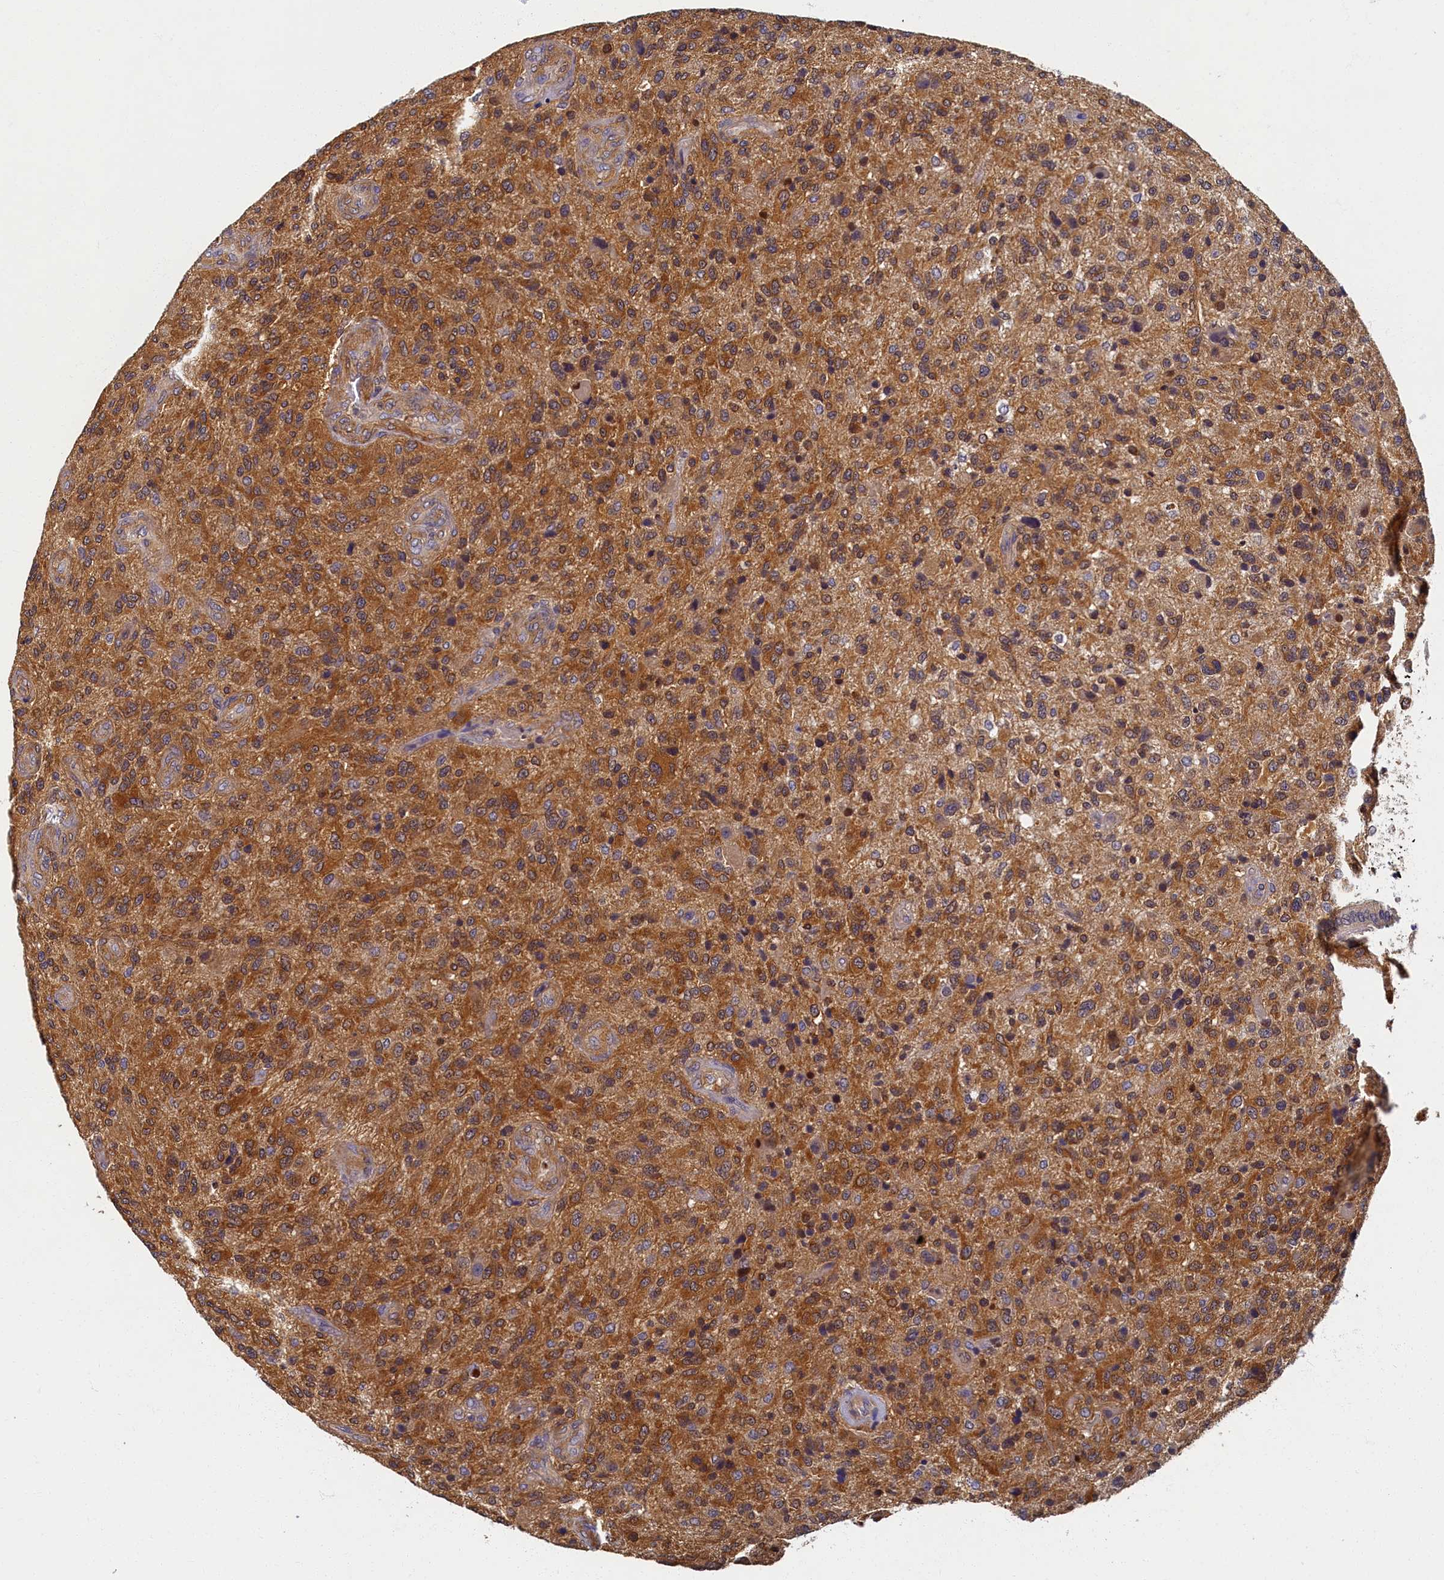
{"staining": {"intensity": "strong", "quantity": ">75%", "location": "cytoplasmic/membranous"}, "tissue": "glioma", "cell_type": "Tumor cells", "image_type": "cancer", "snomed": [{"axis": "morphology", "description": "Glioma, malignant, High grade"}, {"axis": "topography", "description": "Brain"}], "caption": "A histopathology image showing strong cytoplasmic/membranous positivity in about >75% of tumor cells in glioma, as visualized by brown immunohistochemical staining.", "gene": "TBCB", "patient": {"sex": "male", "age": 47}}